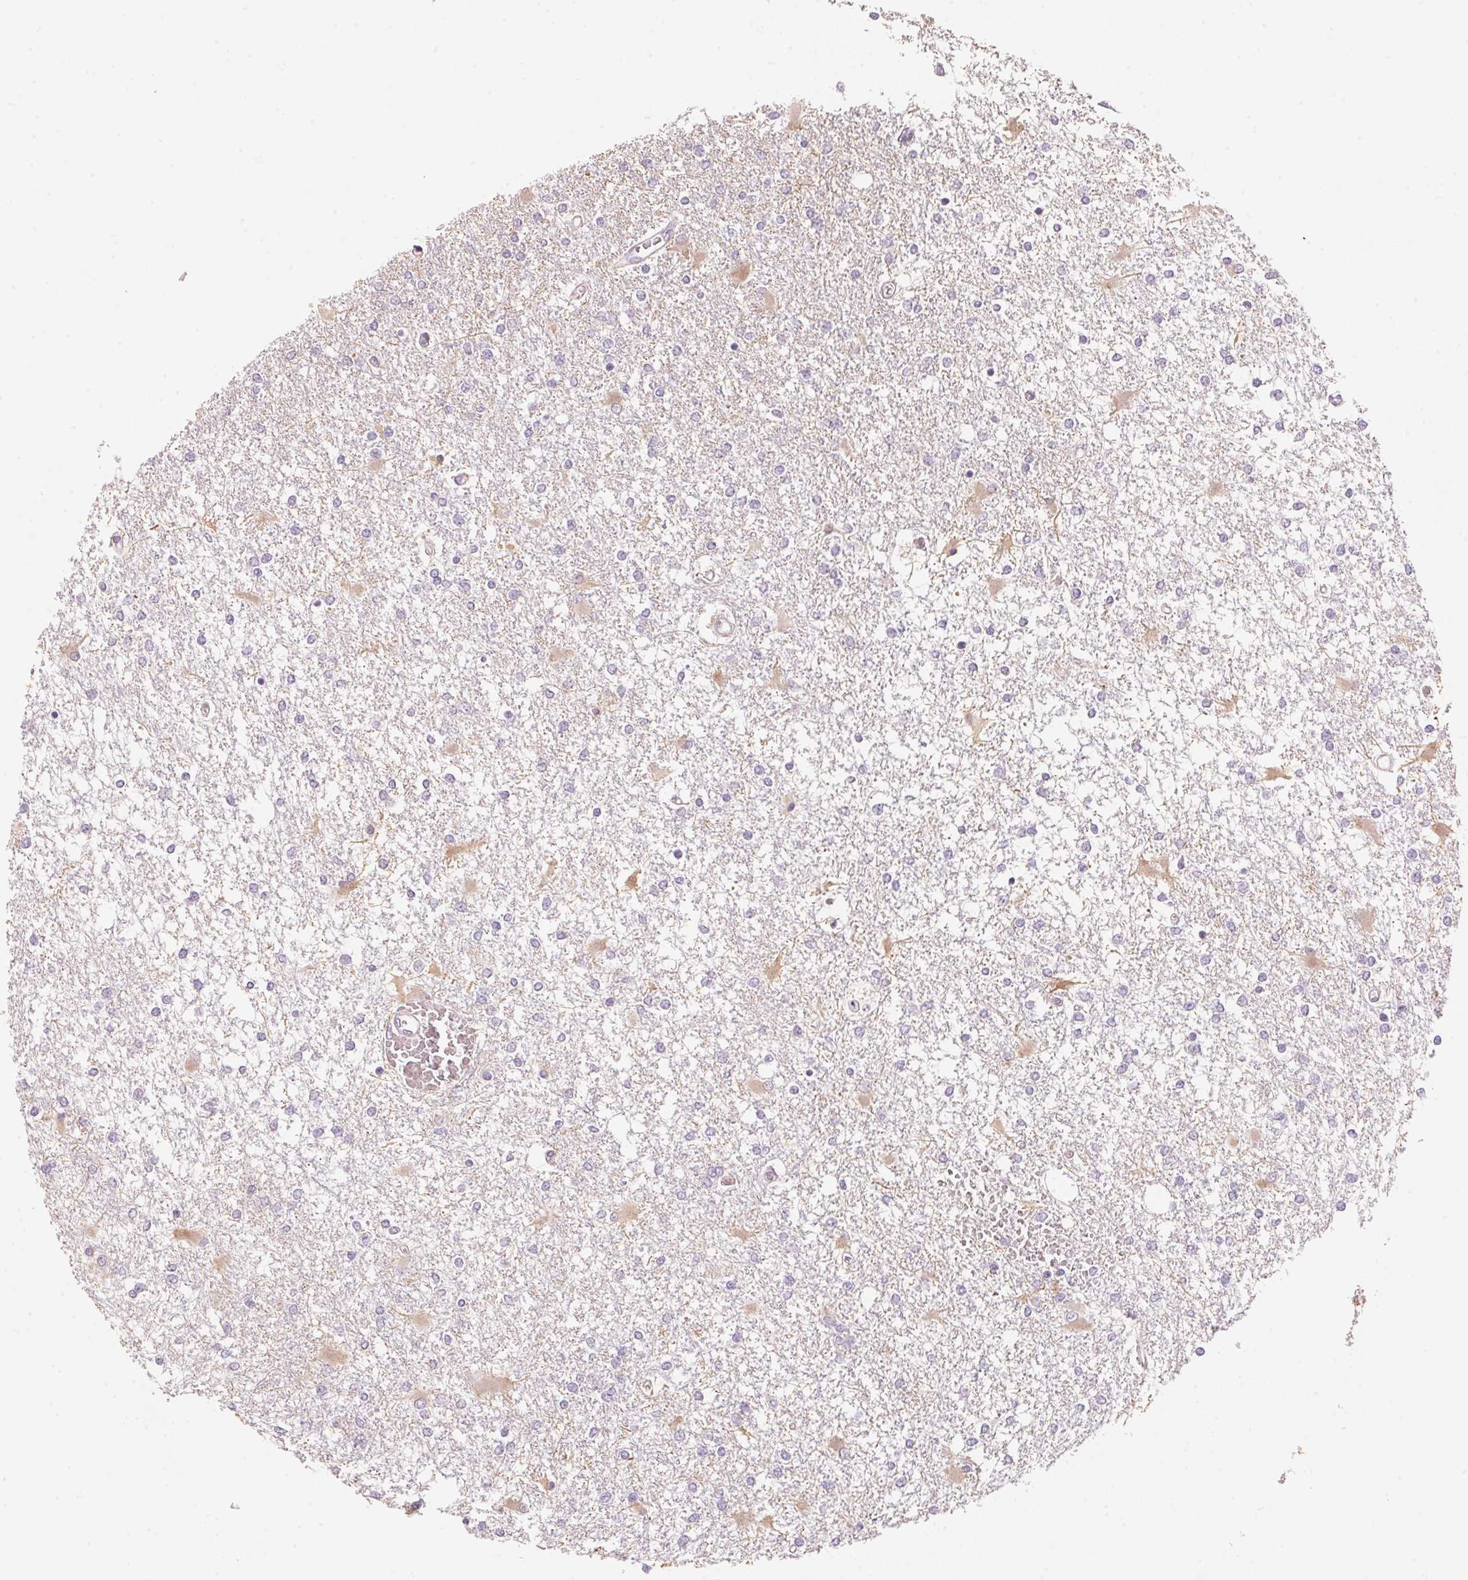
{"staining": {"intensity": "negative", "quantity": "none", "location": "none"}, "tissue": "glioma", "cell_type": "Tumor cells", "image_type": "cancer", "snomed": [{"axis": "morphology", "description": "Glioma, malignant, High grade"}, {"axis": "topography", "description": "Cerebral cortex"}], "caption": "DAB immunohistochemical staining of glioma exhibits no significant positivity in tumor cells. (DAB IHC, high magnification).", "gene": "CYP11B1", "patient": {"sex": "male", "age": 79}}